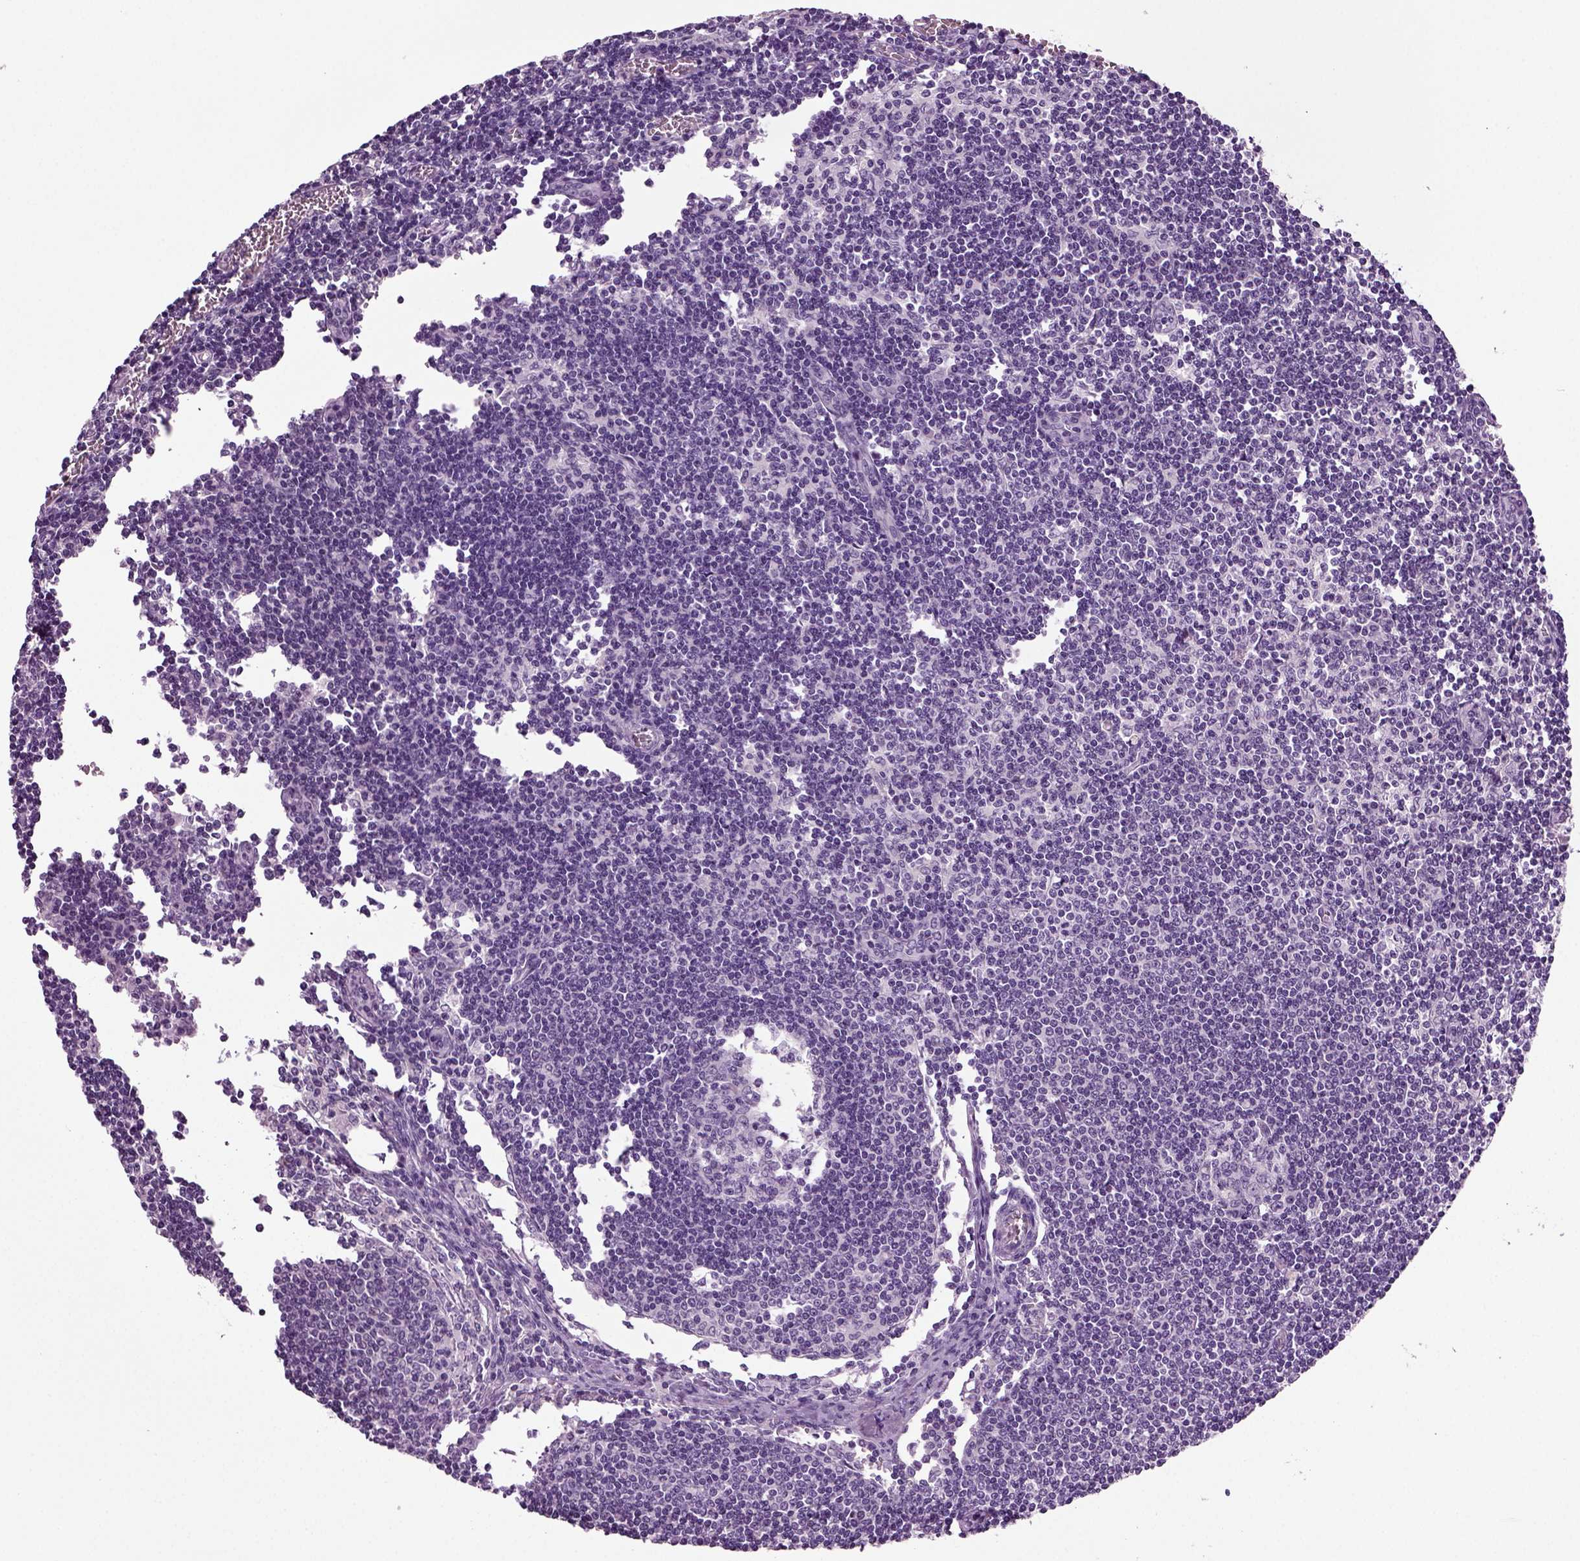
{"staining": {"intensity": "negative", "quantity": "none", "location": "none"}, "tissue": "lymph node", "cell_type": "Germinal center cells", "image_type": "normal", "snomed": [{"axis": "morphology", "description": "Normal tissue, NOS"}, {"axis": "topography", "description": "Lymph node"}], "caption": "High magnification brightfield microscopy of normal lymph node stained with DAB (3,3'-diaminobenzidine) (brown) and counterstained with hematoxylin (blue): germinal center cells show no significant expression. (DAB (3,3'-diaminobenzidine) immunohistochemistry (IHC) visualized using brightfield microscopy, high magnification).", "gene": "COL9A2", "patient": {"sex": "male", "age": 59}}